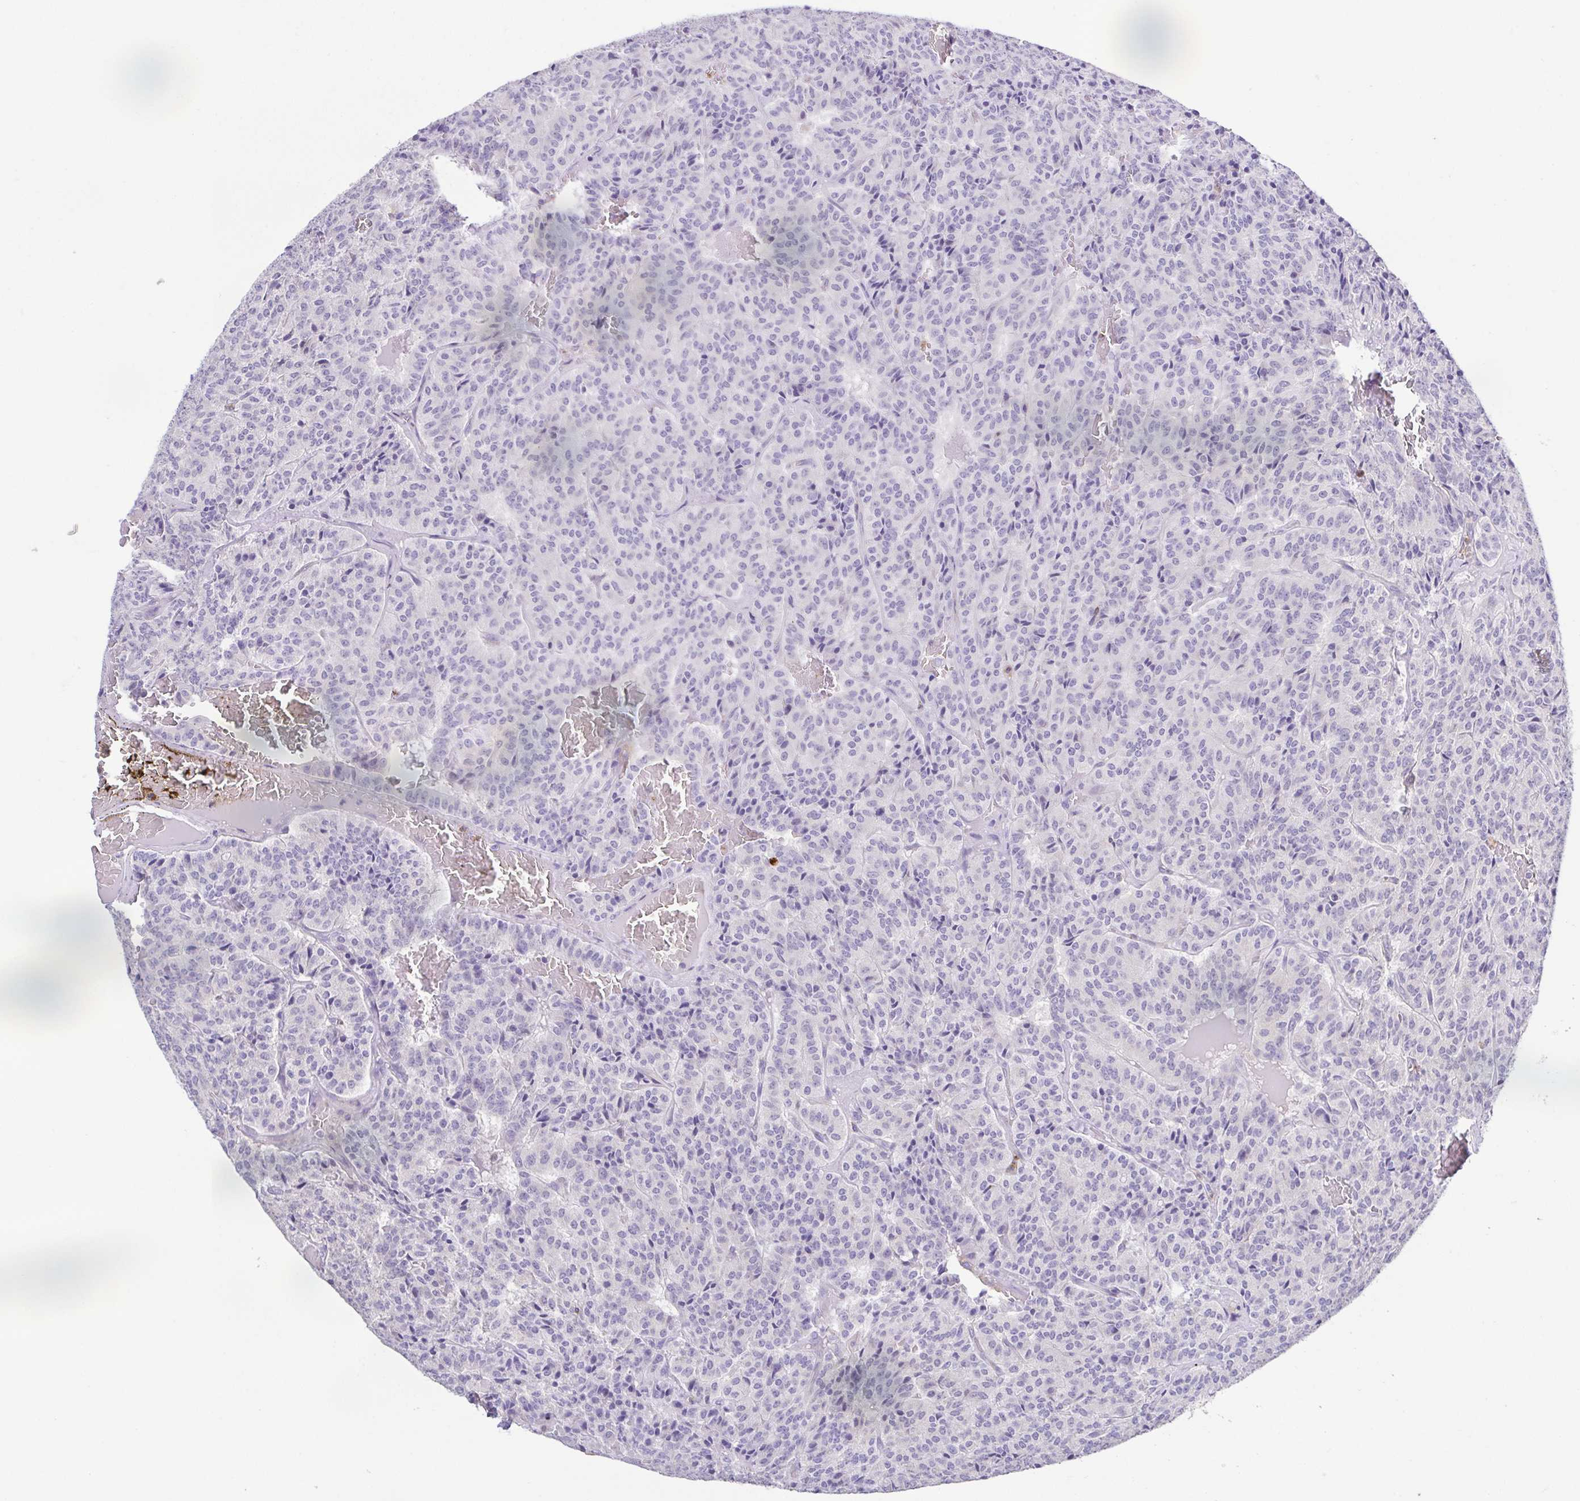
{"staining": {"intensity": "negative", "quantity": "none", "location": "none"}, "tissue": "carcinoid", "cell_type": "Tumor cells", "image_type": "cancer", "snomed": [{"axis": "morphology", "description": "Carcinoid, malignant, NOS"}, {"axis": "topography", "description": "Lung"}], "caption": "High power microscopy histopathology image of an immunohistochemistry histopathology image of carcinoid, revealing no significant expression in tumor cells.", "gene": "PGLYRP1", "patient": {"sex": "male", "age": 70}}